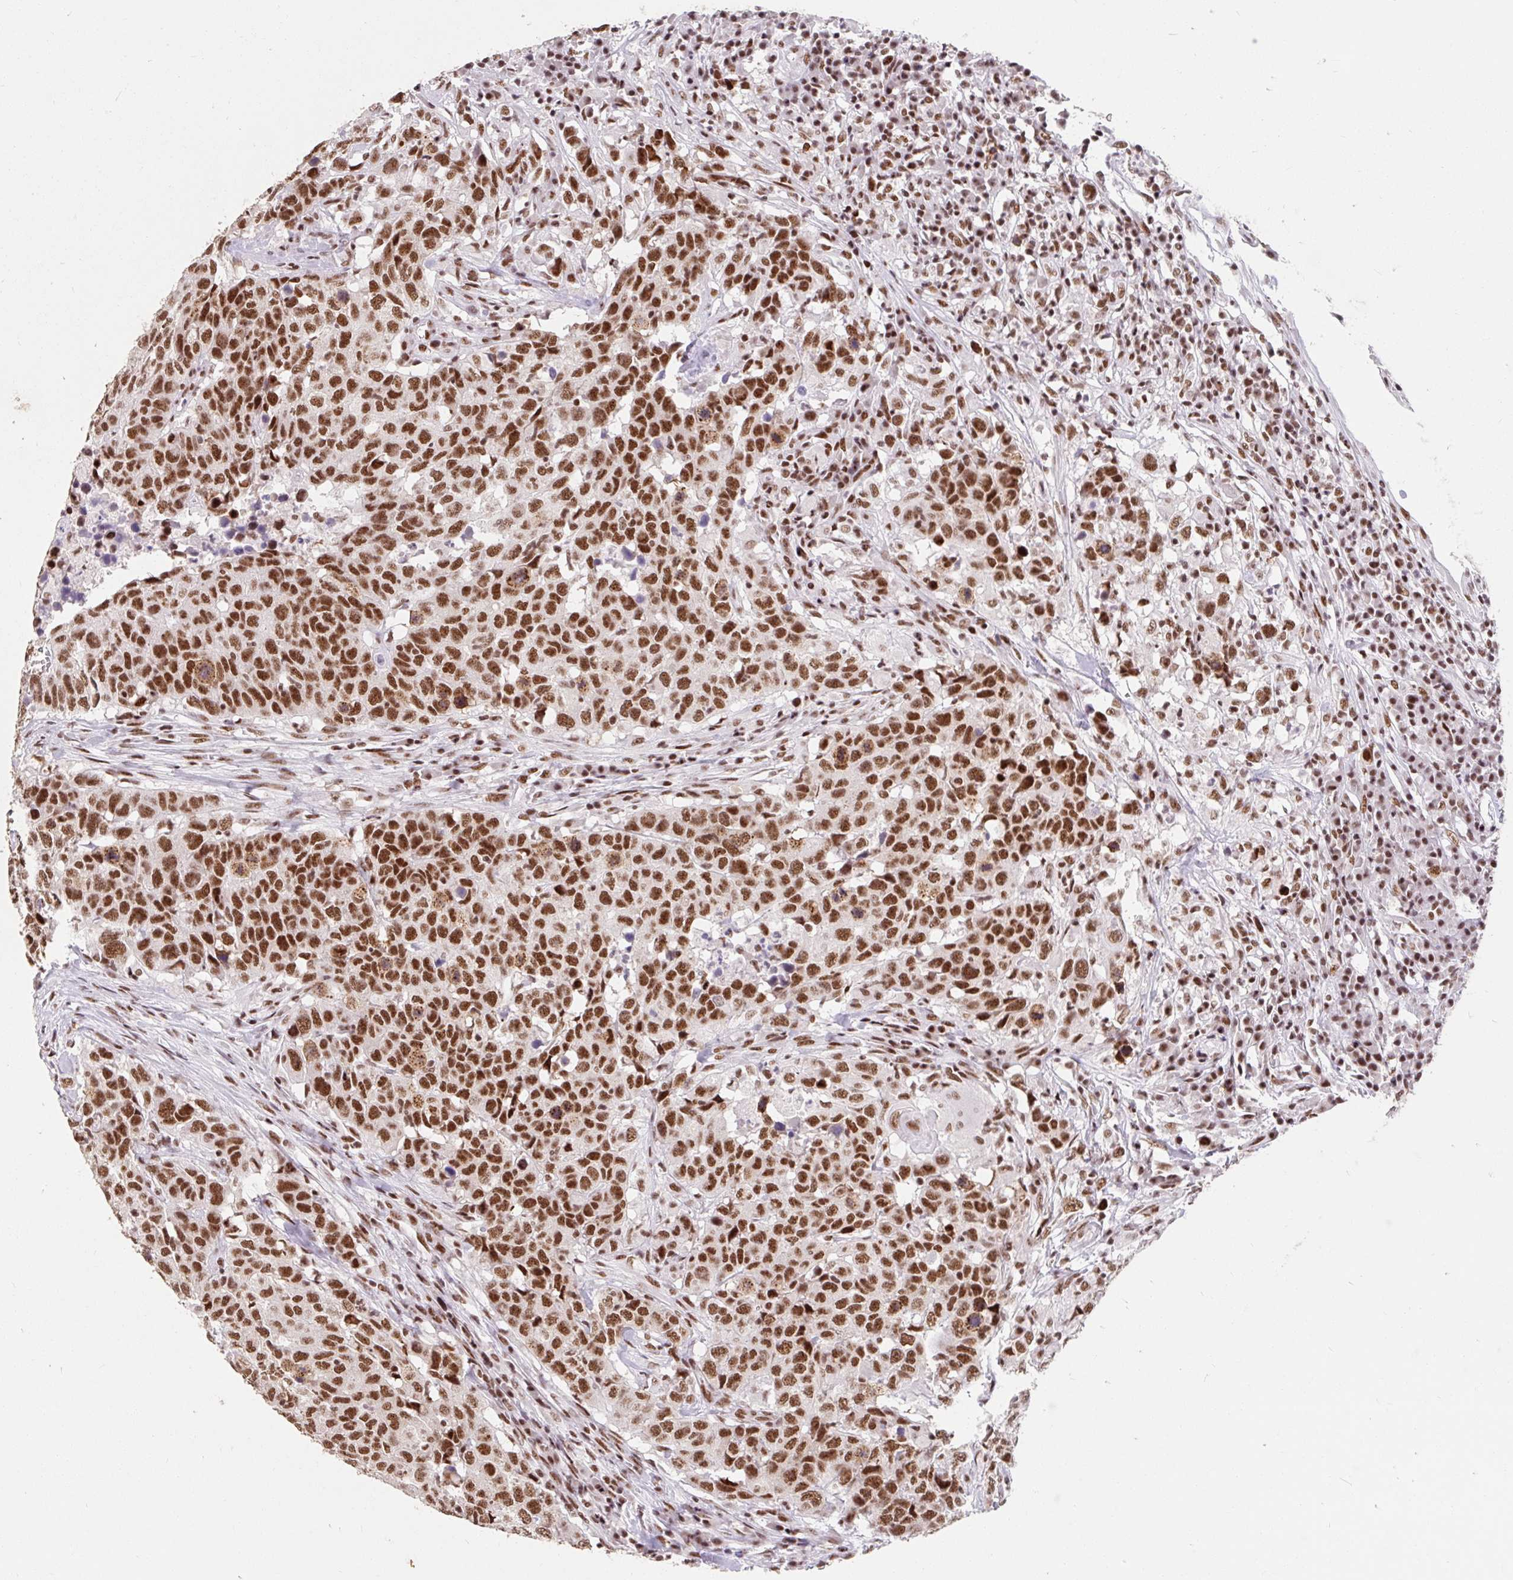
{"staining": {"intensity": "strong", "quantity": ">75%", "location": "nuclear"}, "tissue": "head and neck cancer", "cell_type": "Tumor cells", "image_type": "cancer", "snomed": [{"axis": "morphology", "description": "Normal tissue, NOS"}, {"axis": "morphology", "description": "Squamous cell carcinoma, NOS"}, {"axis": "topography", "description": "Skeletal muscle"}, {"axis": "topography", "description": "Vascular tissue"}, {"axis": "topography", "description": "Peripheral nerve tissue"}, {"axis": "topography", "description": "Head-Neck"}], "caption": "Protein analysis of head and neck cancer (squamous cell carcinoma) tissue exhibits strong nuclear staining in about >75% of tumor cells.", "gene": "SRSF10", "patient": {"sex": "male", "age": 66}}